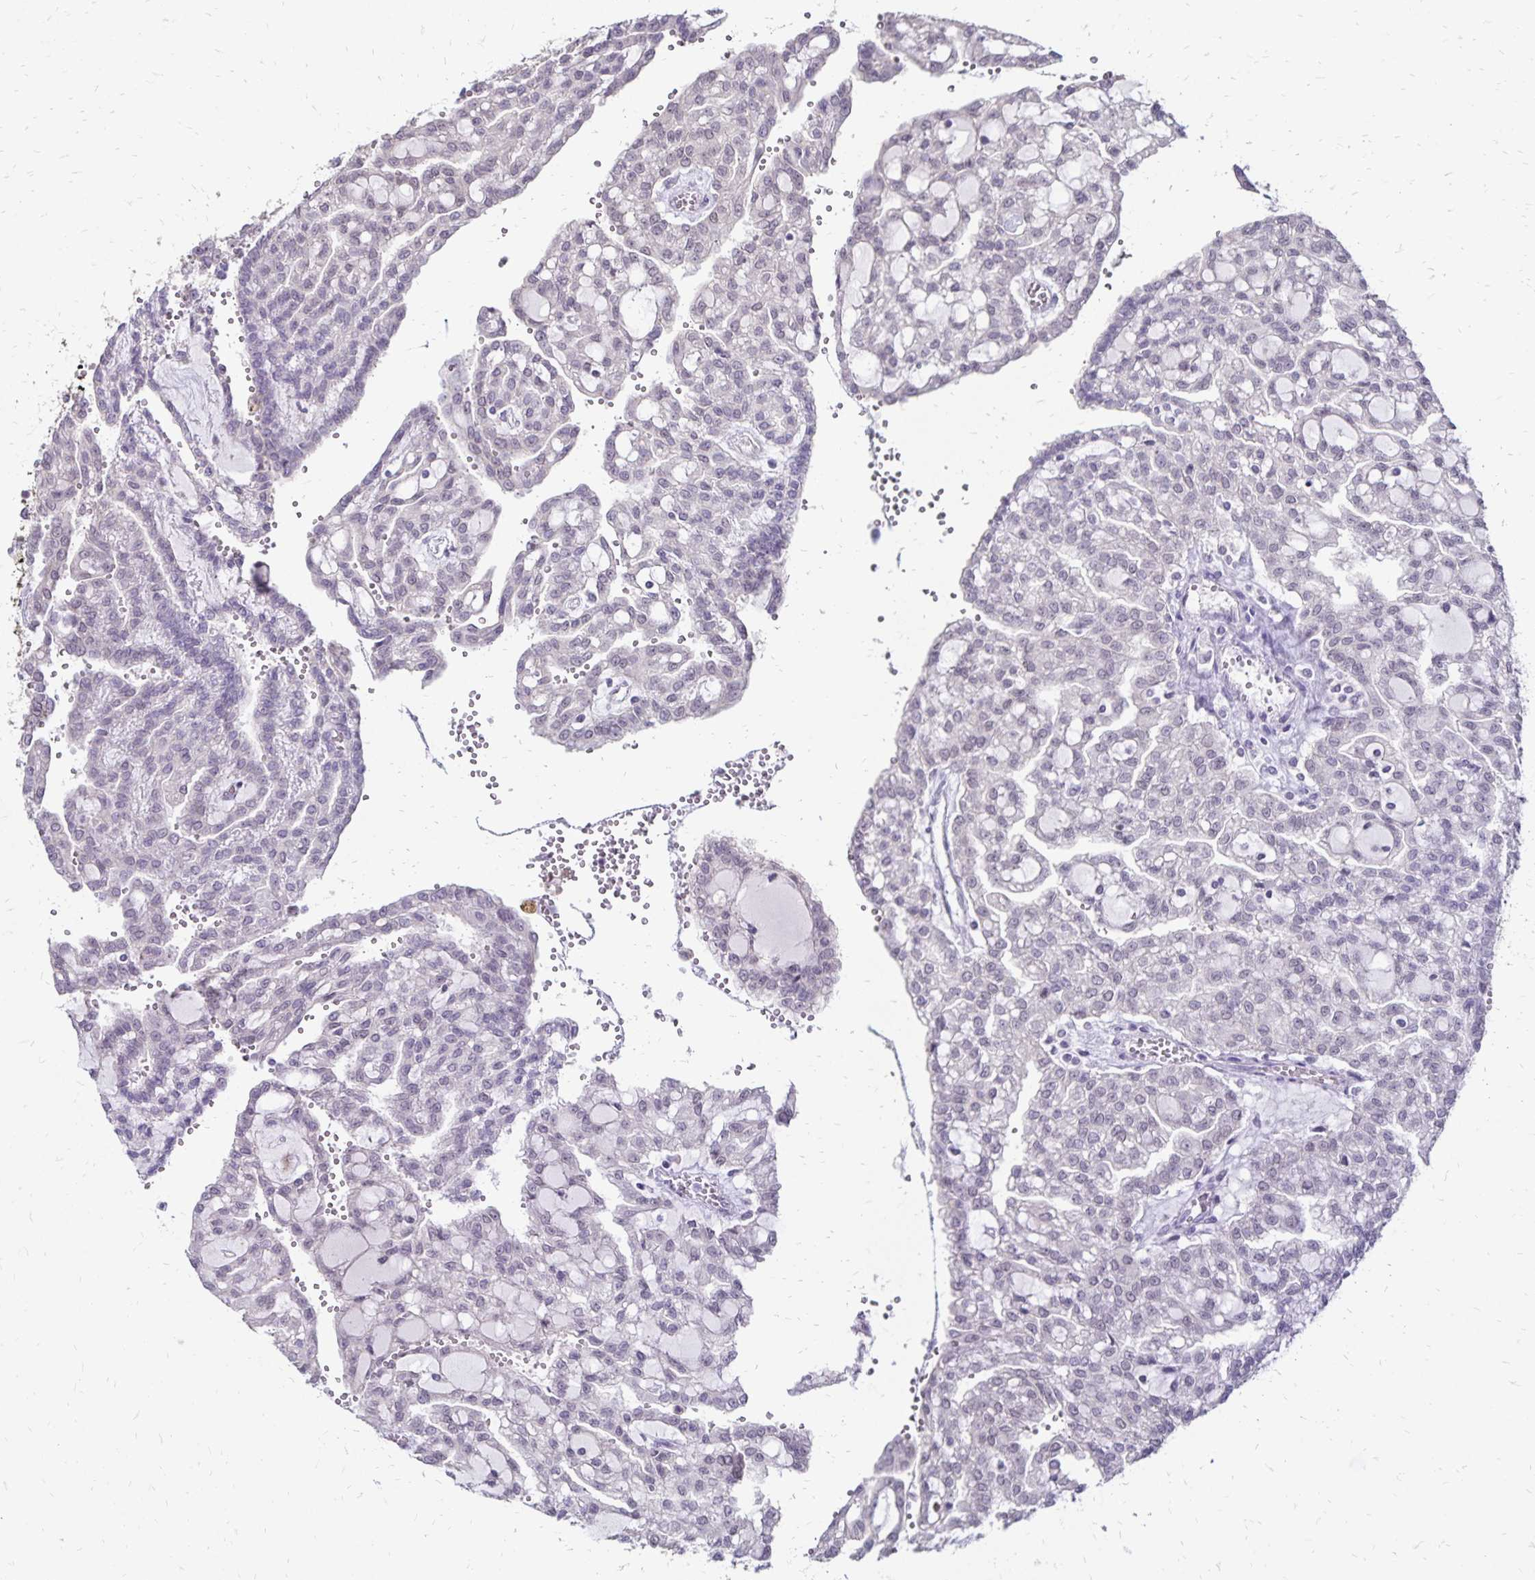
{"staining": {"intensity": "negative", "quantity": "none", "location": "none"}, "tissue": "renal cancer", "cell_type": "Tumor cells", "image_type": "cancer", "snomed": [{"axis": "morphology", "description": "Adenocarcinoma, NOS"}, {"axis": "topography", "description": "Kidney"}], "caption": "There is no significant staining in tumor cells of renal cancer (adenocarcinoma). (DAB immunohistochemistry, high magnification).", "gene": "POLB", "patient": {"sex": "male", "age": 63}}